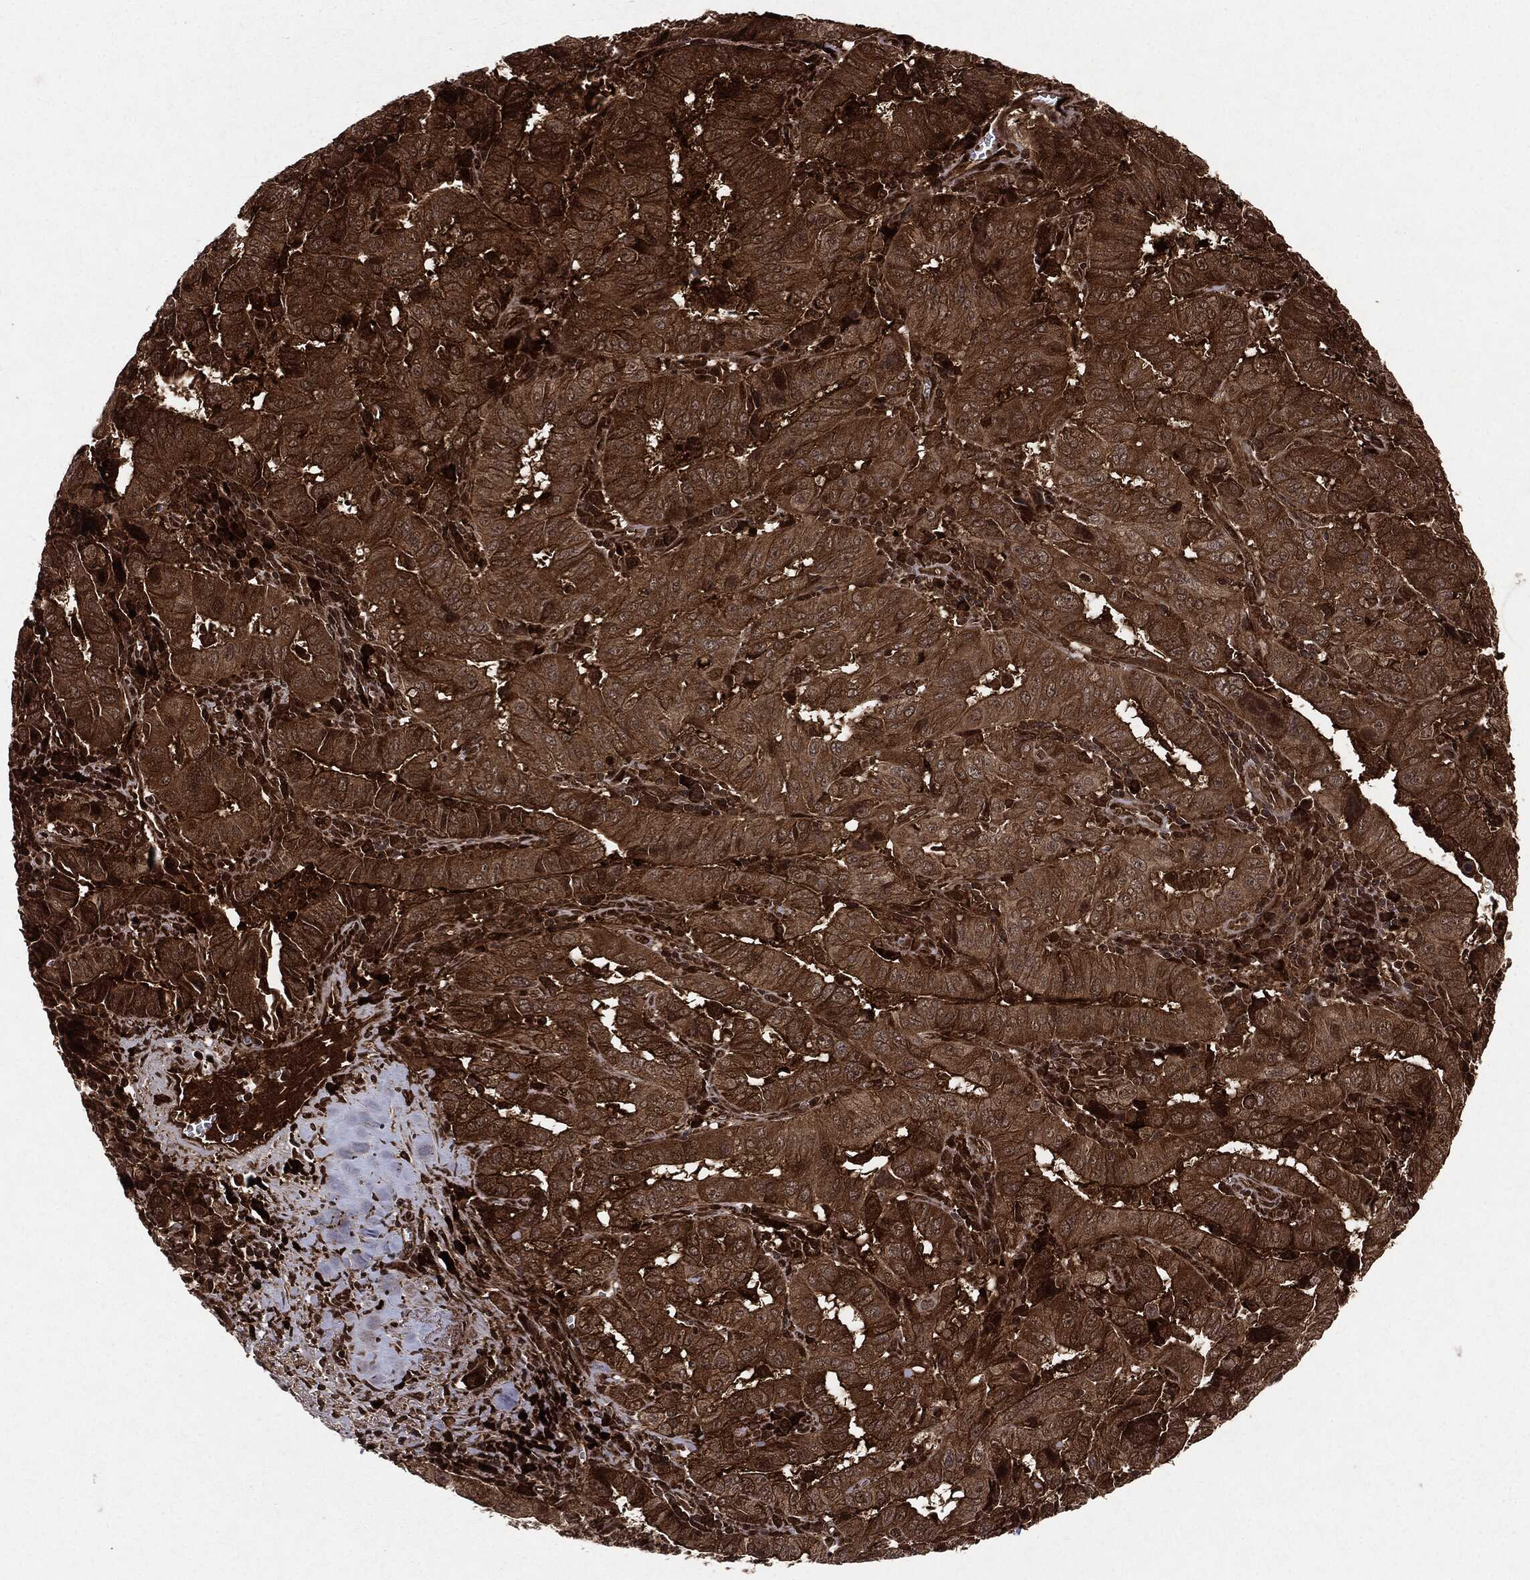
{"staining": {"intensity": "strong", "quantity": ">75%", "location": "cytoplasmic/membranous"}, "tissue": "pancreatic cancer", "cell_type": "Tumor cells", "image_type": "cancer", "snomed": [{"axis": "morphology", "description": "Adenocarcinoma, NOS"}, {"axis": "topography", "description": "Pancreas"}], "caption": "High-magnification brightfield microscopy of pancreatic cancer stained with DAB (brown) and counterstained with hematoxylin (blue). tumor cells exhibit strong cytoplasmic/membranous positivity is identified in about>75% of cells. The staining is performed using DAB brown chromogen to label protein expression. The nuclei are counter-stained blue using hematoxylin.", "gene": "OTUB1", "patient": {"sex": "male", "age": 63}}